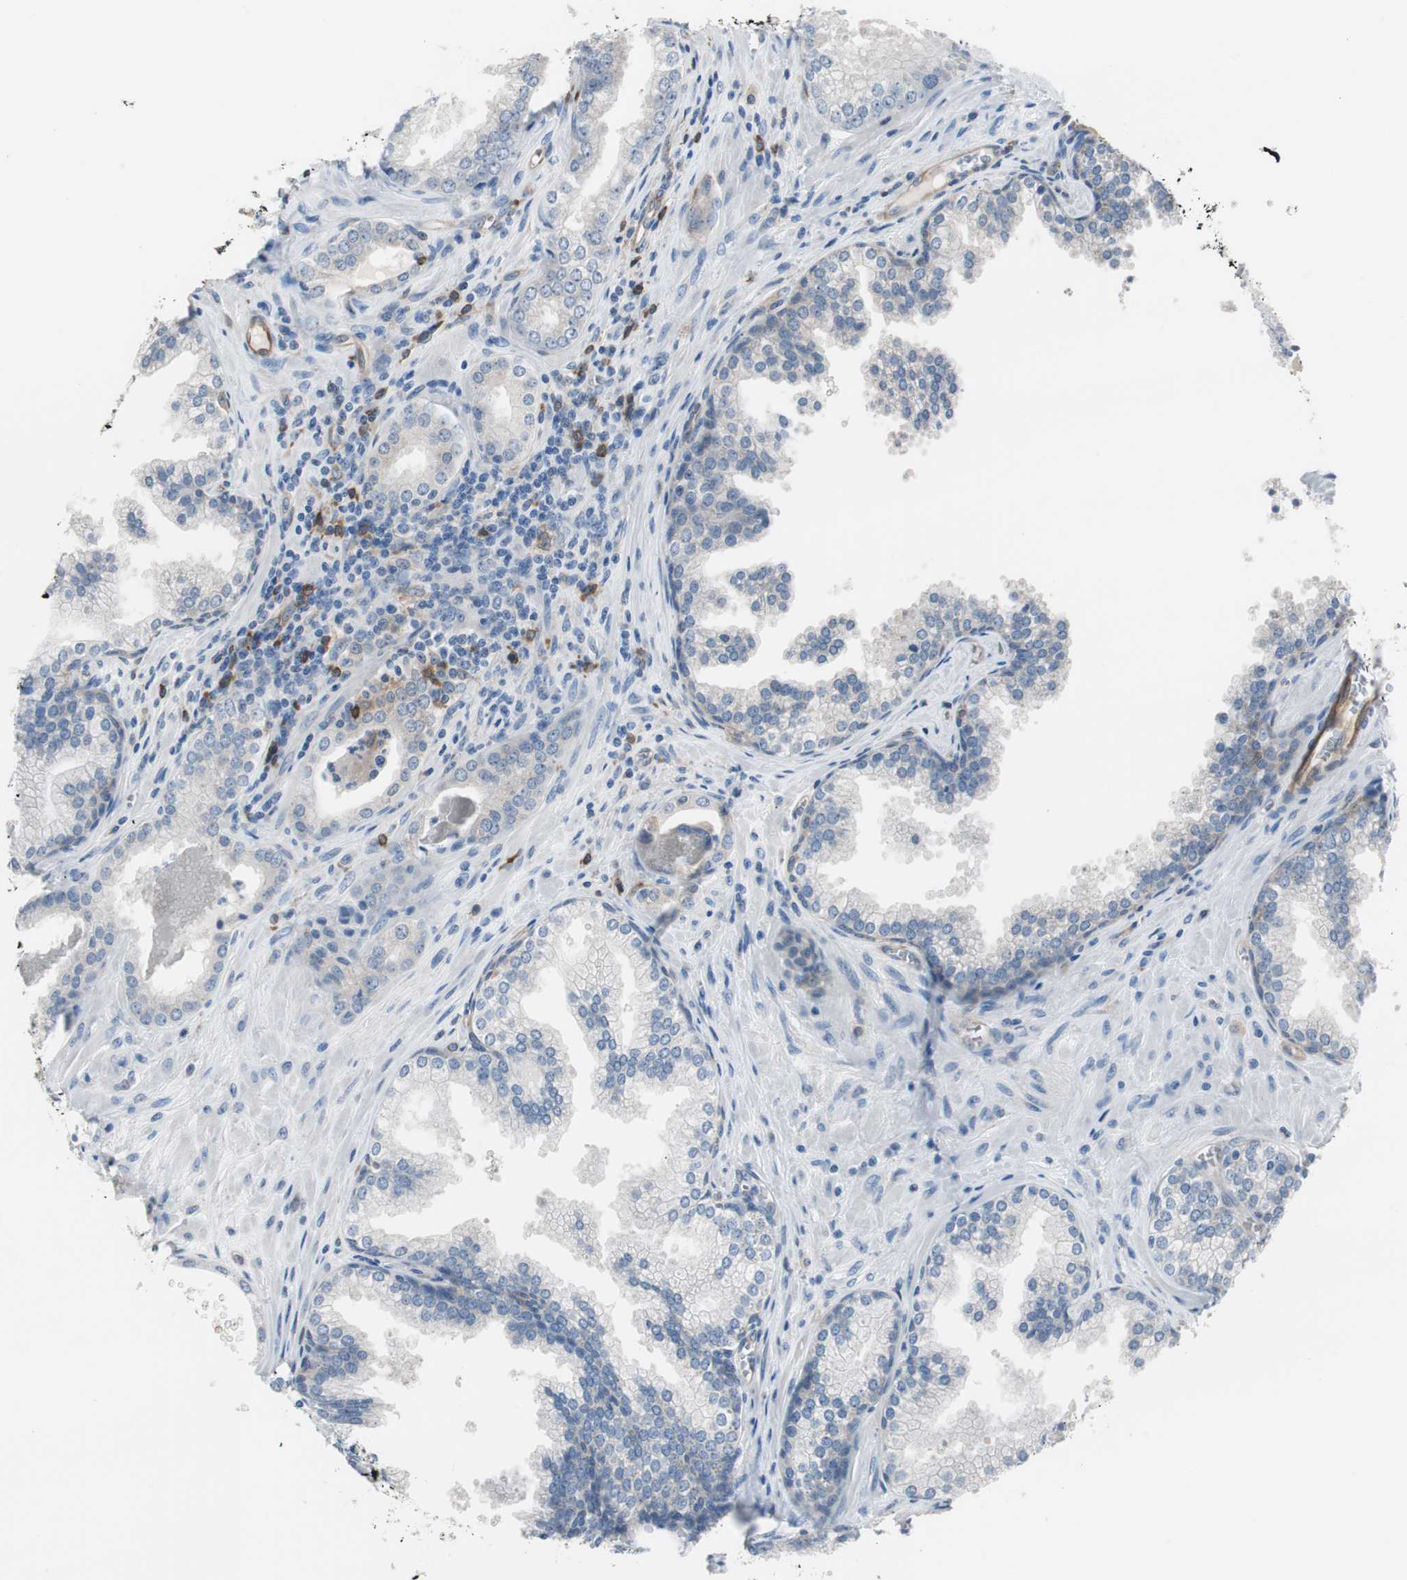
{"staining": {"intensity": "negative", "quantity": "none", "location": "none"}, "tissue": "prostate cancer", "cell_type": "Tumor cells", "image_type": "cancer", "snomed": [{"axis": "morphology", "description": "Adenocarcinoma, Low grade"}, {"axis": "topography", "description": "Prostate"}], "caption": "The immunohistochemistry (IHC) micrograph has no significant expression in tumor cells of prostate adenocarcinoma (low-grade) tissue.", "gene": "SWAP70", "patient": {"sex": "male", "age": 60}}